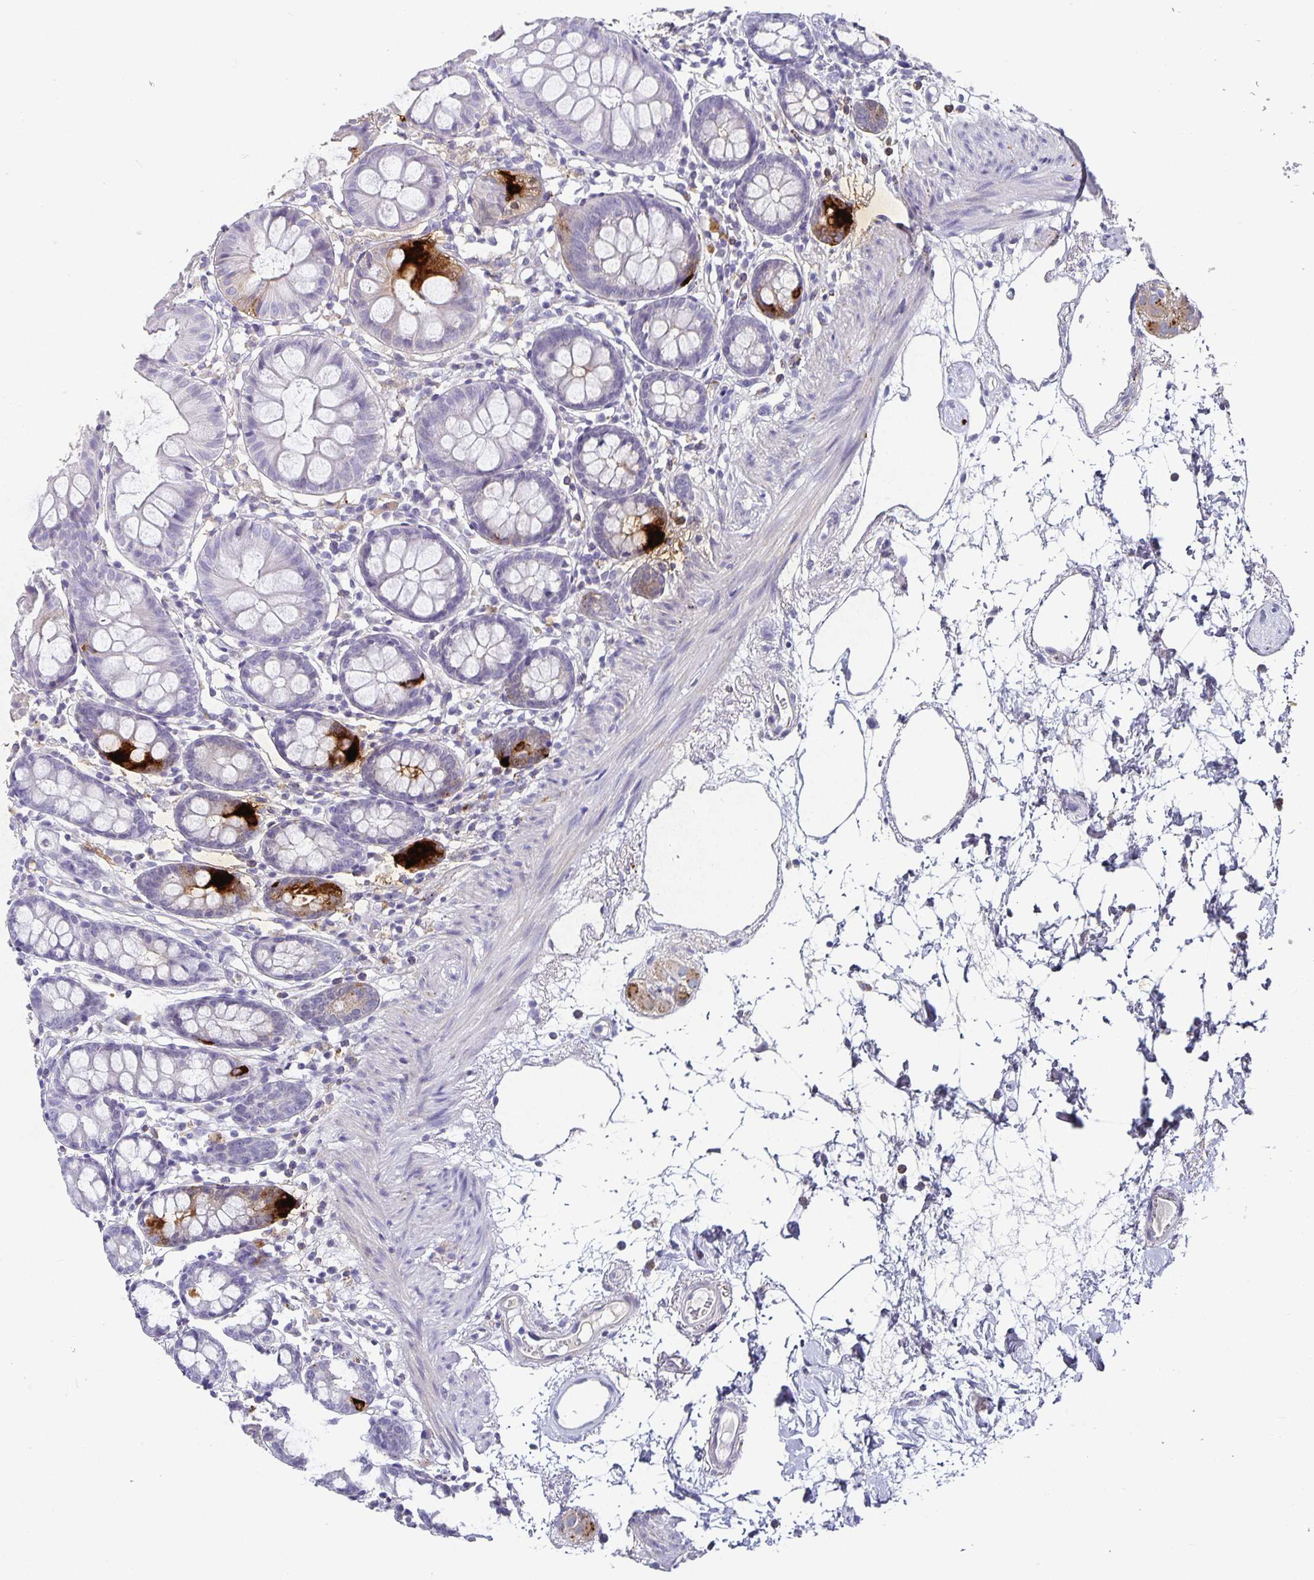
{"staining": {"intensity": "negative", "quantity": "none", "location": "none"}, "tissue": "colon", "cell_type": "Endothelial cells", "image_type": "normal", "snomed": [{"axis": "morphology", "description": "Normal tissue, NOS"}, {"axis": "topography", "description": "Colon"}], "caption": "Immunohistochemistry photomicrograph of unremarkable colon stained for a protein (brown), which reveals no staining in endothelial cells.", "gene": "CHGA", "patient": {"sex": "female", "age": 84}}